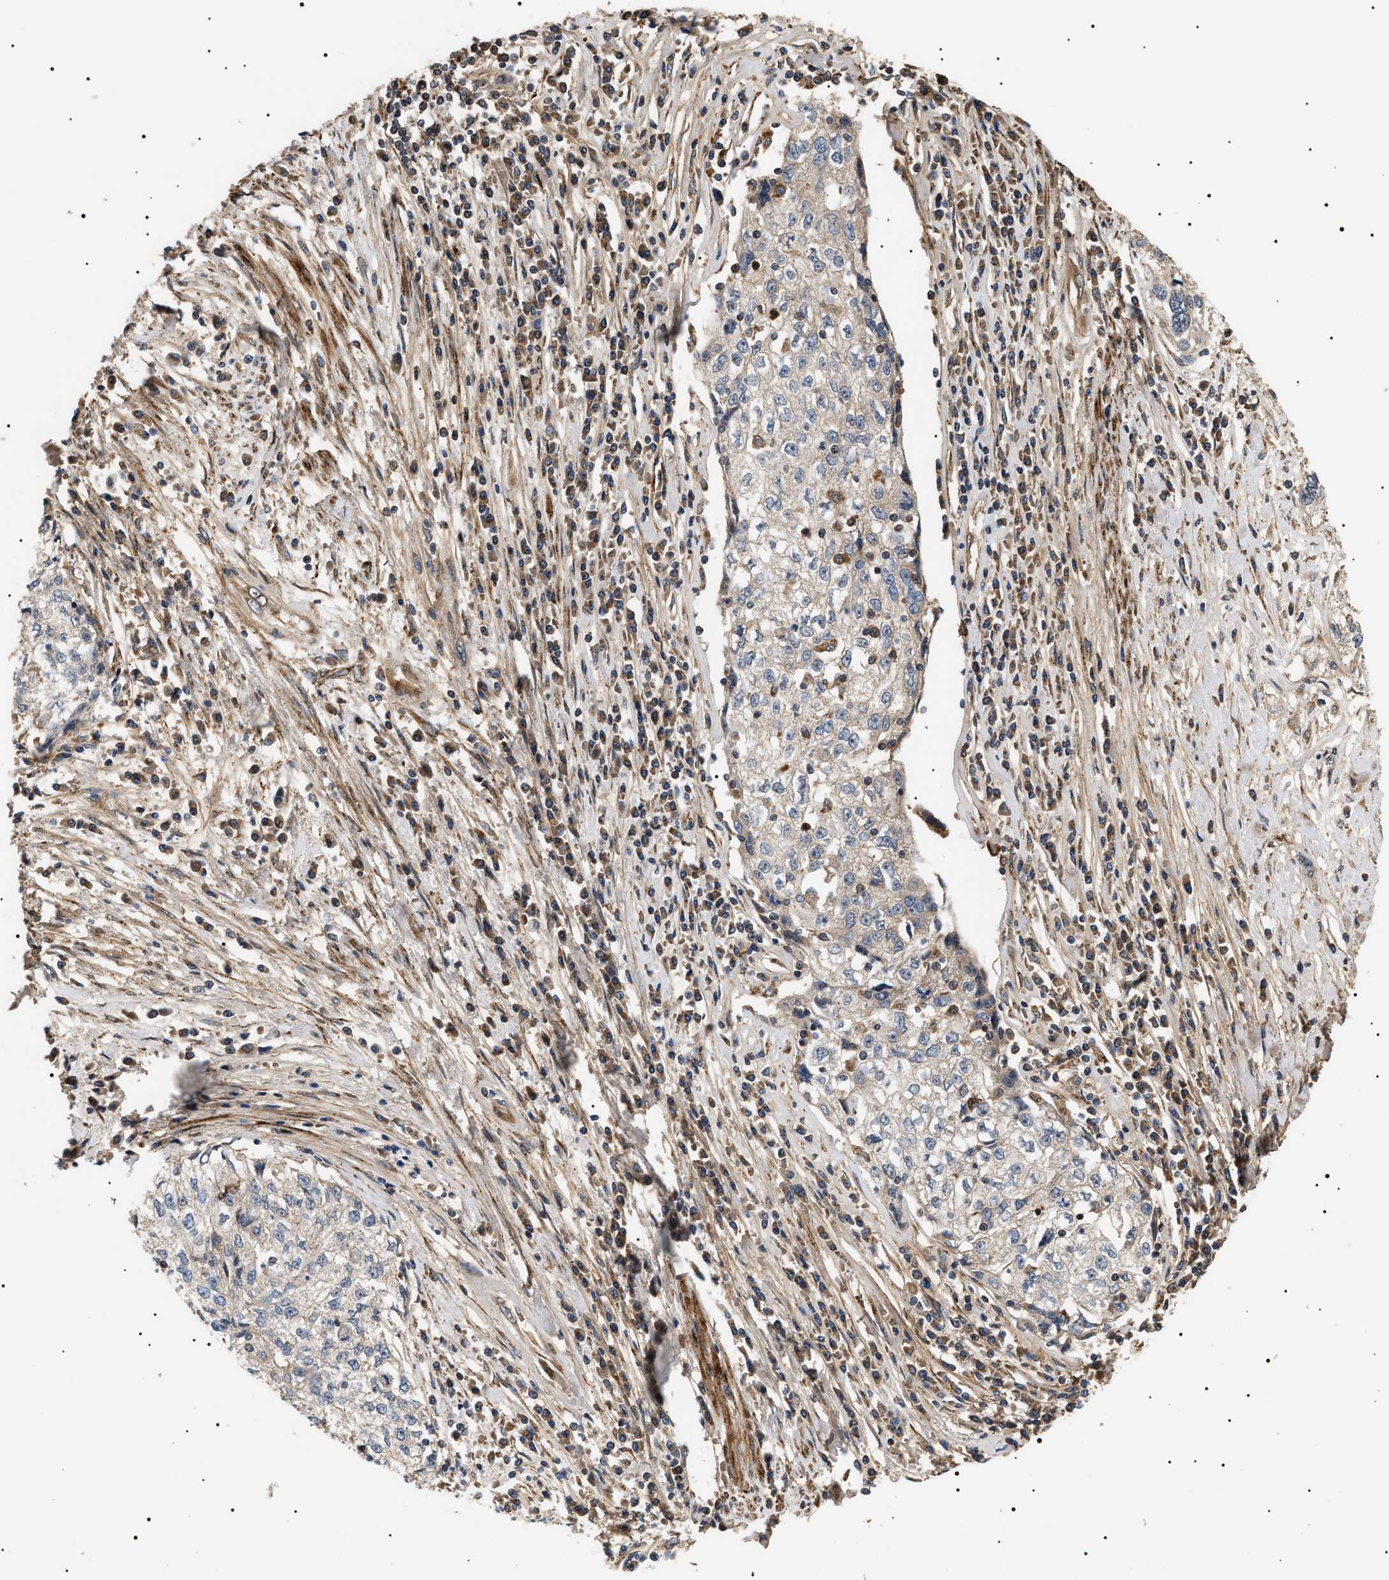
{"staining": {"intensity": "negative", "quantity": "none", "location": "none"}, "tissue": "cervical cancer", "cell_type": "Tumor cells", "image_type": "cancer", "snomed": [{"axis": "morphology", "description": "Squamous cell carcinoma, NOS"}, {"axis": "topography", "description": "Cervix"}], "caption": "DAB immunohistochemical staining of squamous cell carcinoma (cervical) shows no significant staining in tumor cells. The staining is performed using DAB brown chromogen with nuclei counter-stained in using hematoxylin.", "gene": "ZBTB26", "patient": {"sex": "female", "age": 57}}